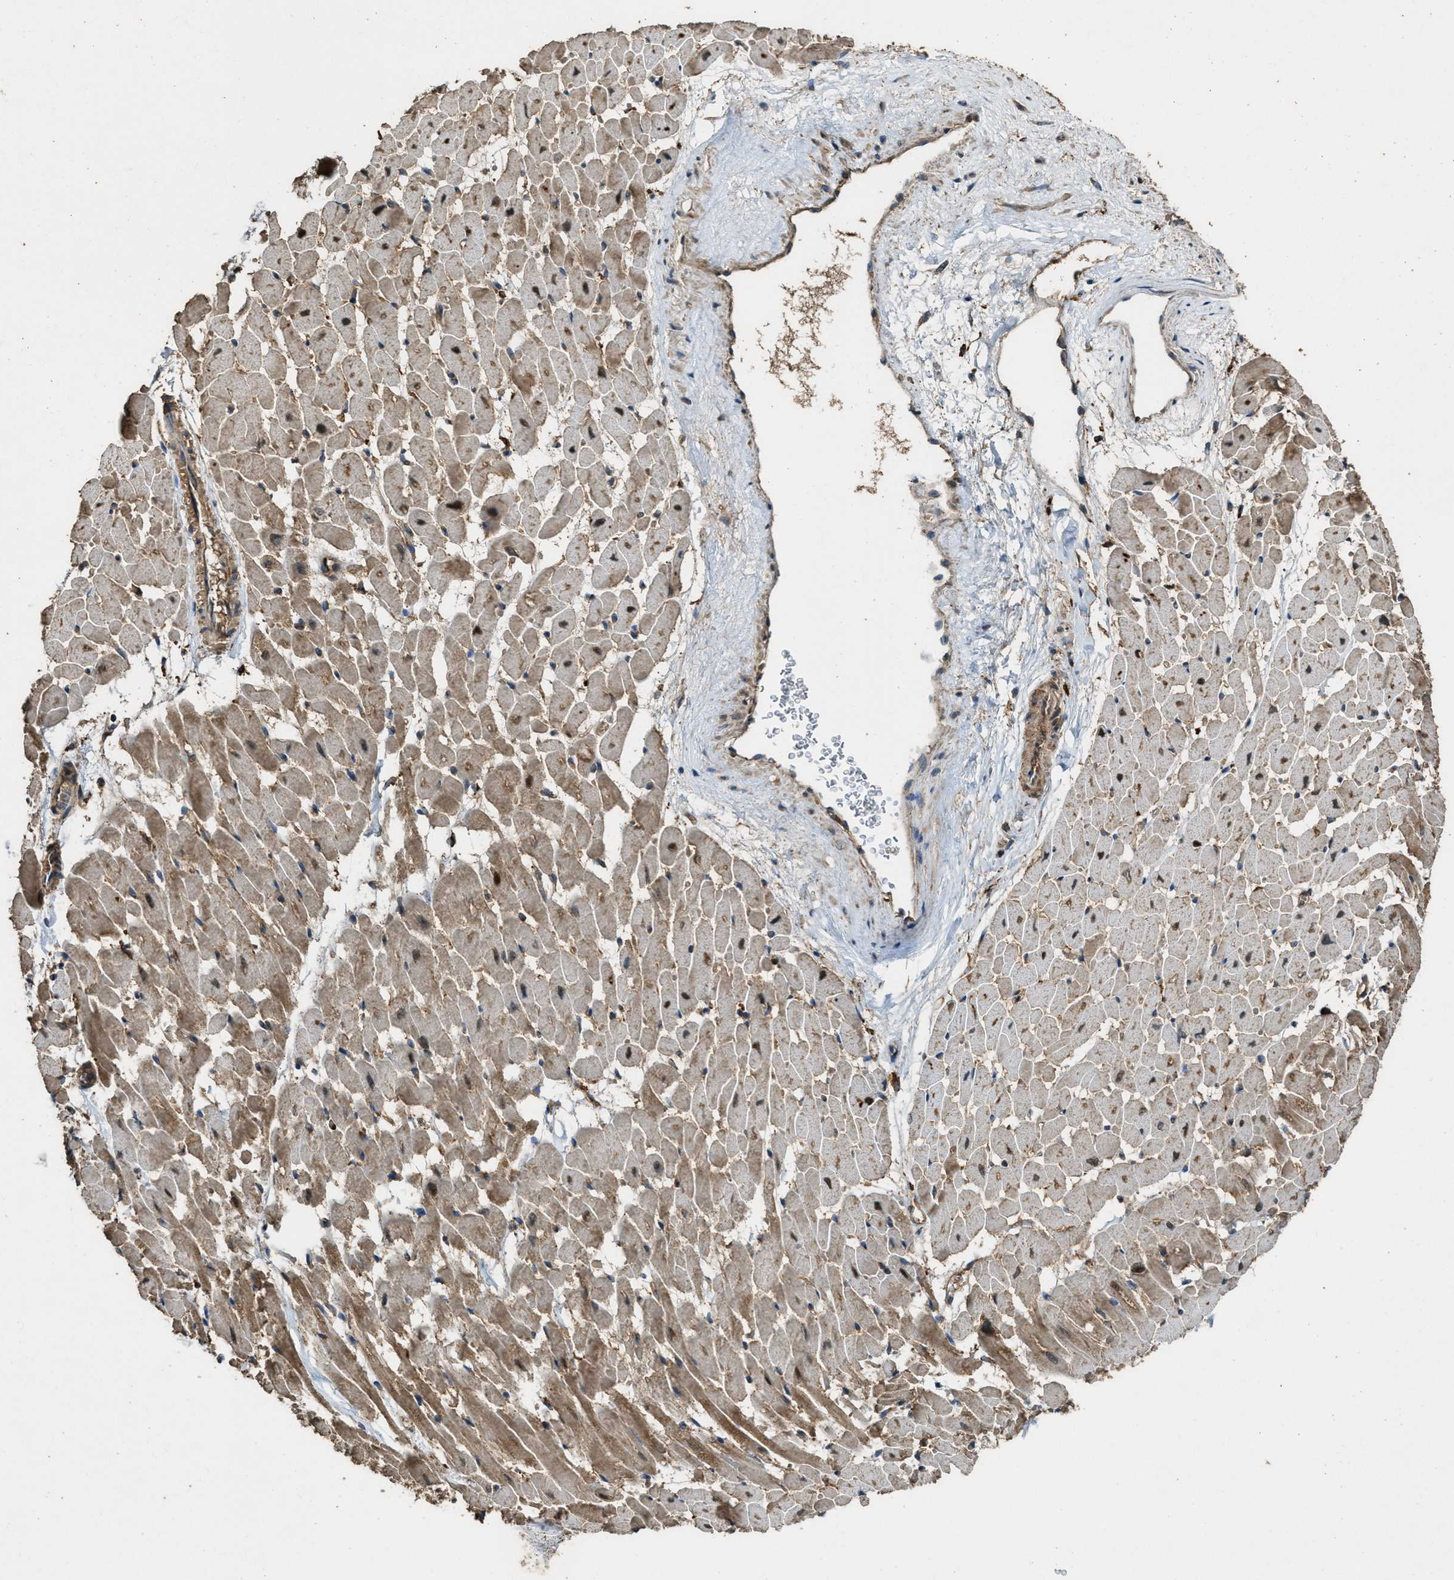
{"staining": {"intensity": "moderate", "quantity": ">75%", "location": "cytoplasmic/membranous"}, "tissue": "heart muscle", "cell_type": "Cardiomyocytes", "image_type": "normal", "snomed": [{"axis": "morphology", "description": "Normal tissue, NOS"}, {"axis": "topography", "description": "Heart"}], "caption": "The micrograph exhibits a brown stain indicating the presence of a protein in the cytoplasmic/membranous of cardiomyocytes in heart muscle. The staining was performed using DAB (3,3'-diaminobenzidine), with brown indicating positive protein expression. Nuclei are stained blue with hematoxylin.", "gene": "MAP3K8", "patient": {"sex": "male", "age": 45}}